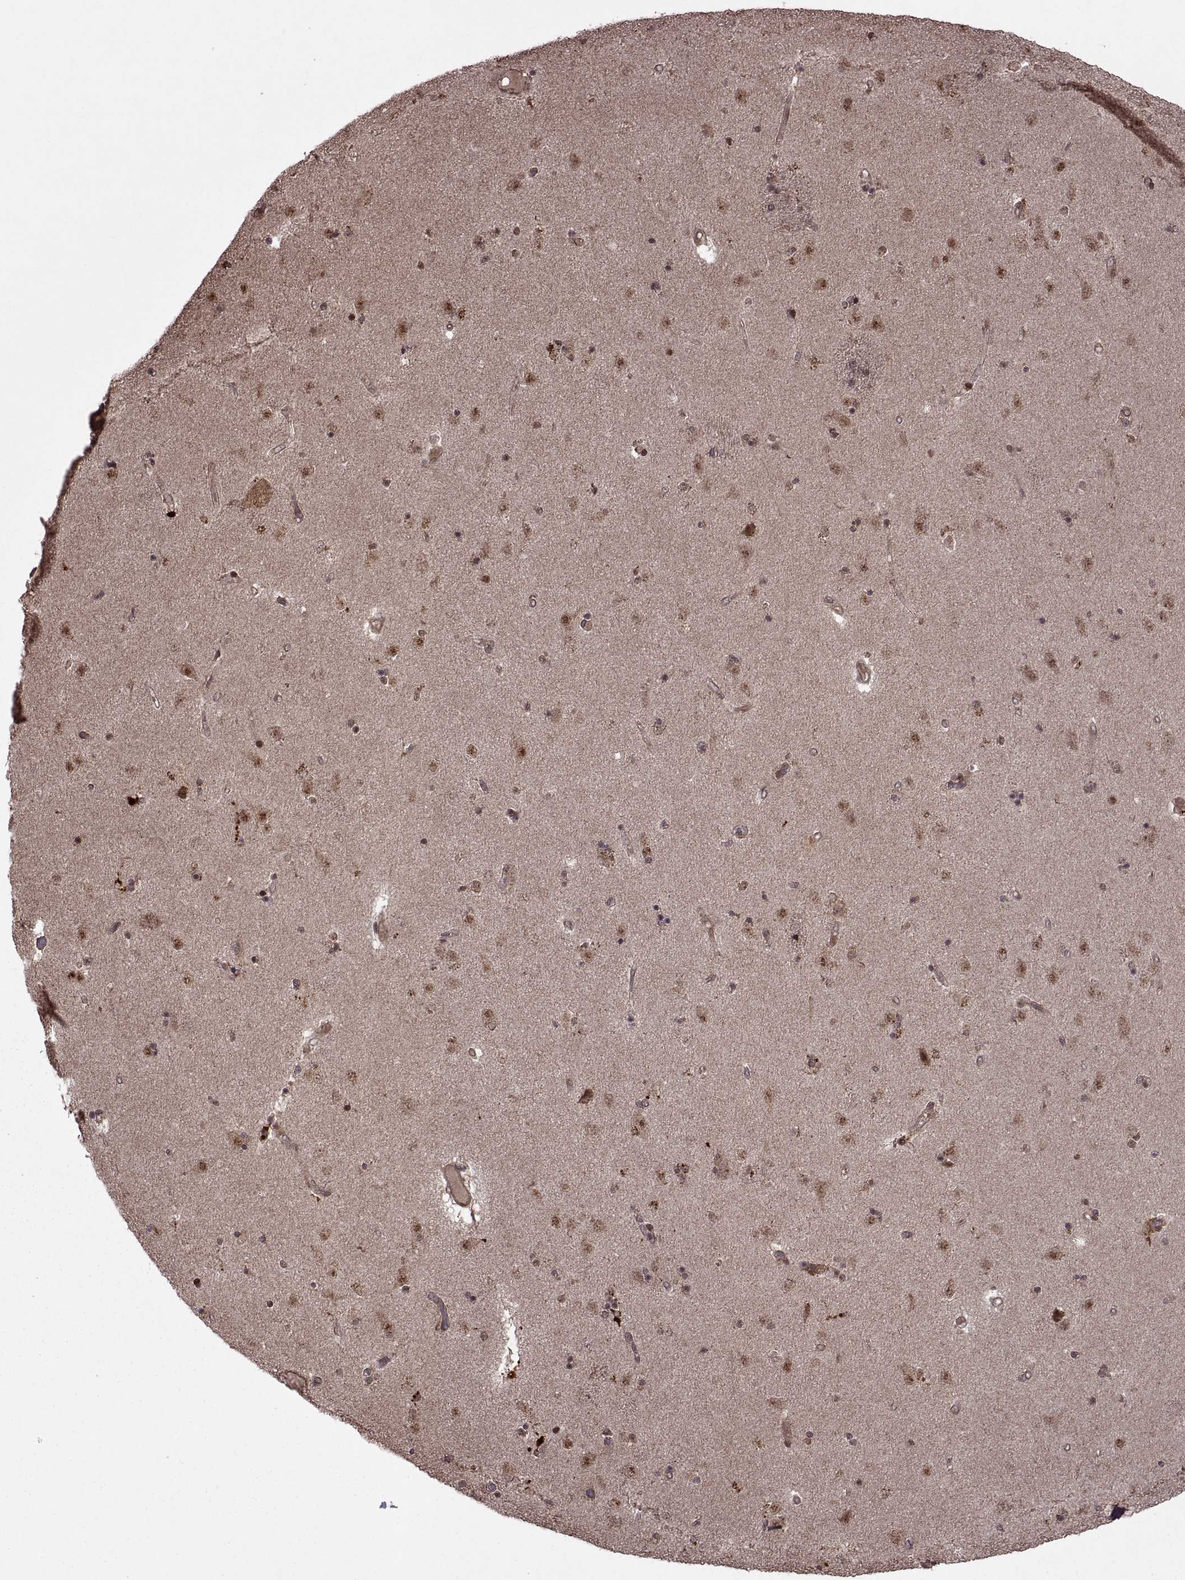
{"staining": {"intensity": "weak", "quantity": ">75%", "location": "cytoplasmic/membranous"}, "tissue": "caudate", "cell_type": "Glial cells", "image_type": "normal", "snomed": [{"axis": "morphology", "description": "Normal tissue, NOS"}, {"axis": "topography", "description": "Lateral ventricle wall"}], "caption": "Normal caudate demonstrates weak cytoplasmic/membranous positivity in approximately >75% of glial cells, visualized by immunohistochemistry. The staining was performed using DAB (3,3'-diaminobenzidine), with brown indicating positive protein expression. Nuclei are stained blue with hematoxylin.", "gene": "PTOV1", "patient": {"sex": "female", "age": 71}}